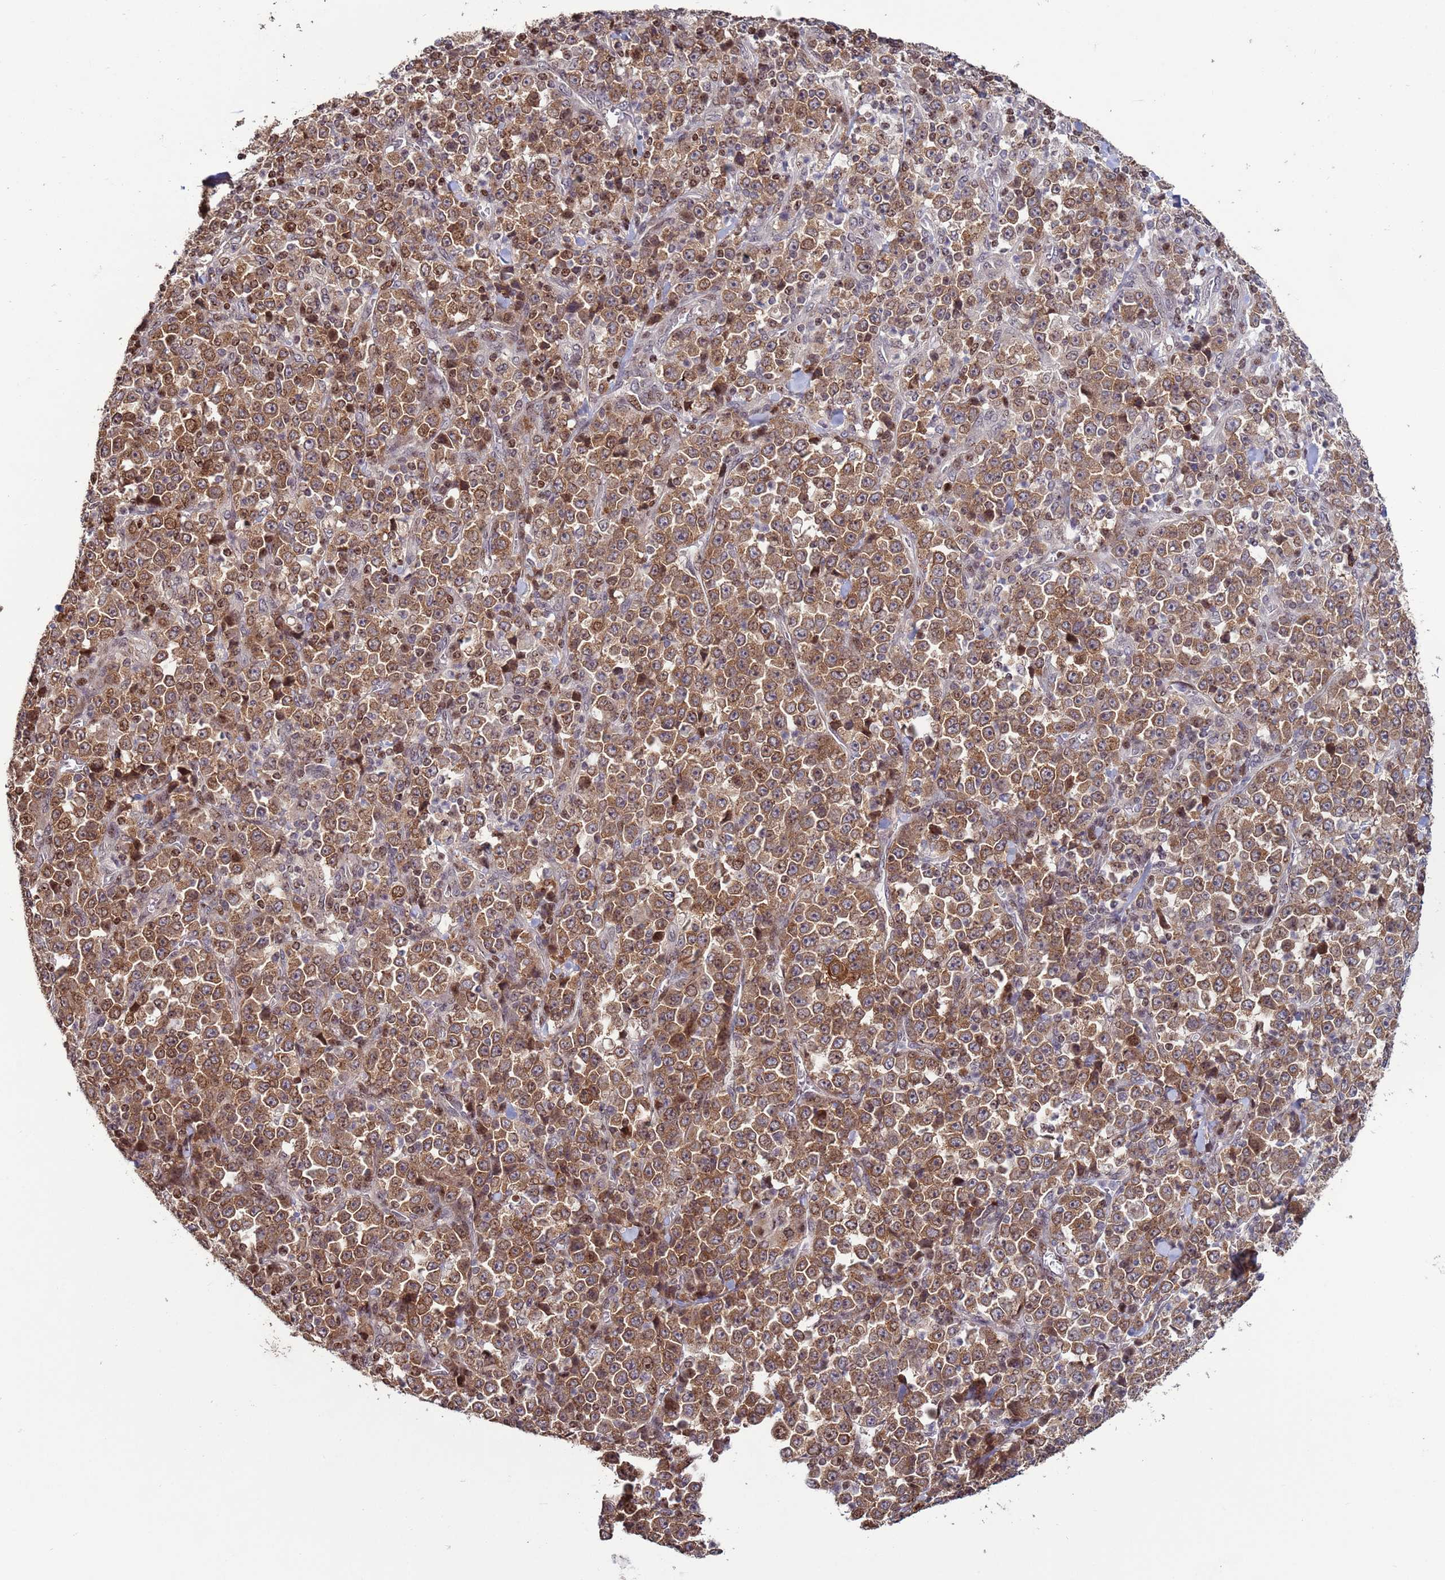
{"staining": {"intensity": "moderate", "quantity": ">75%", "location": "cytoplasmic/membranous"}, "tissue": "stomach cancer", "cell_type": "Tumor cells", "image_type": "cancer", "snomed": [{"axis": "morphology", "description": "Normal tissue, NOS"}, {"axis": "morphology", "description": "Adenocarcinoma, NOS"}, {"axis": "topography", "description": "Stomach, upper"}, {"axis": "topography", "description": "Stomach"}], "caption": "The histopathology image reveals staining of stomach cancer (adenocarcinoma), revealing moderate cytoplasmic/membranous protein staining (brown color) within tumor cells.", "gene": "HGH1", "patient": {"sex": "male", "age": 59}}